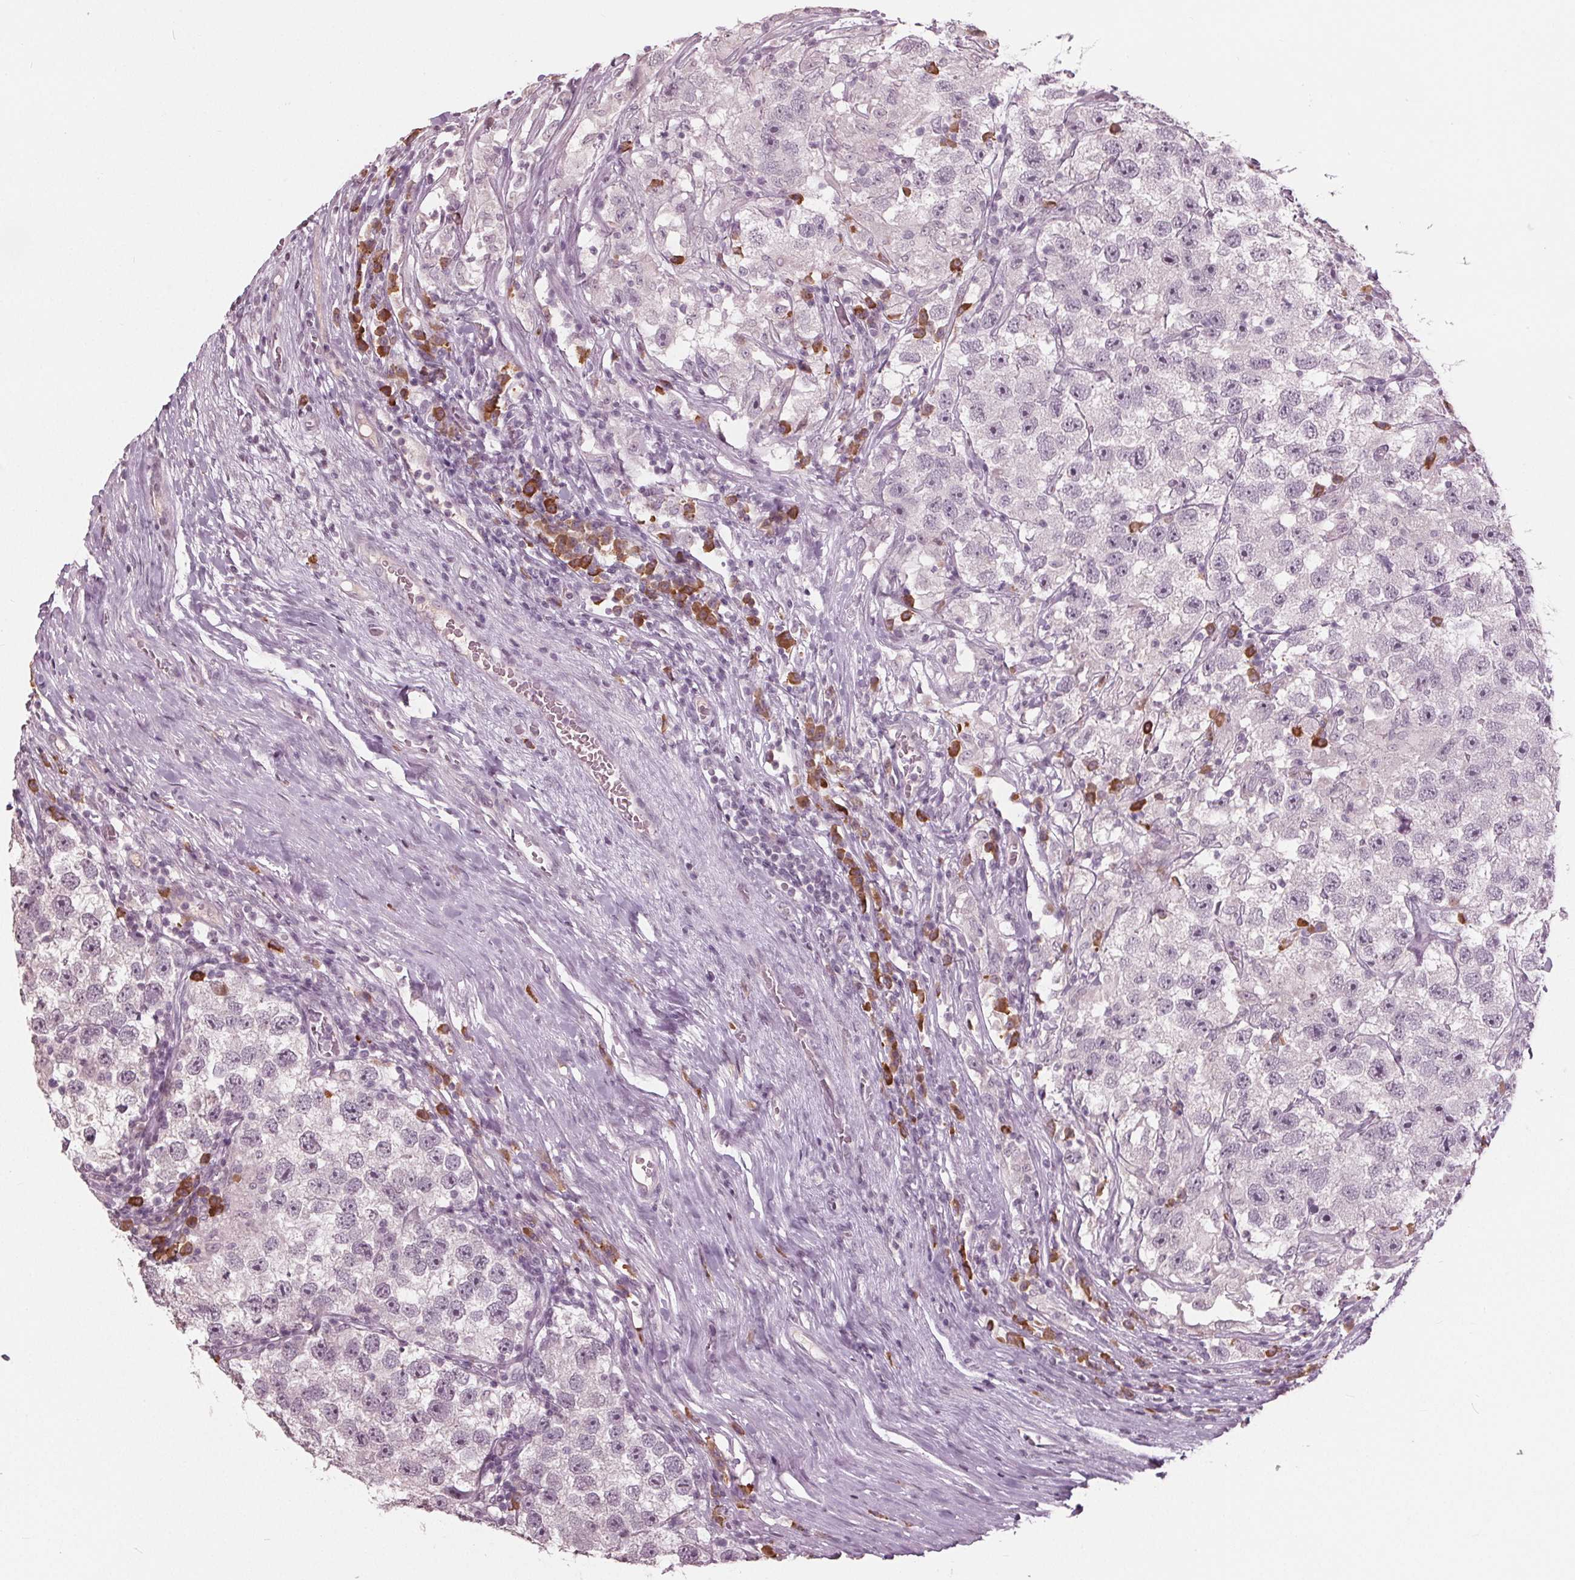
{"staining": {"intensity": "negative", "quantity": "none", "location": "none"}, "tissue": "testis cancer", "cell_type": "Tumor cells", "image_type": "cancer", "snomed": [{"axis": "morphology", "description": "Seminoma, NOS"}, {"axis": "topography", "description": "Testis"}], "caption": "Testis cancer (seminoma) stained for a protein using immunohistochemistry (IHC) displays no positivity tumor cells.", "gene": "CXCL16", "patient": {"sex": "male", "age": 26}}